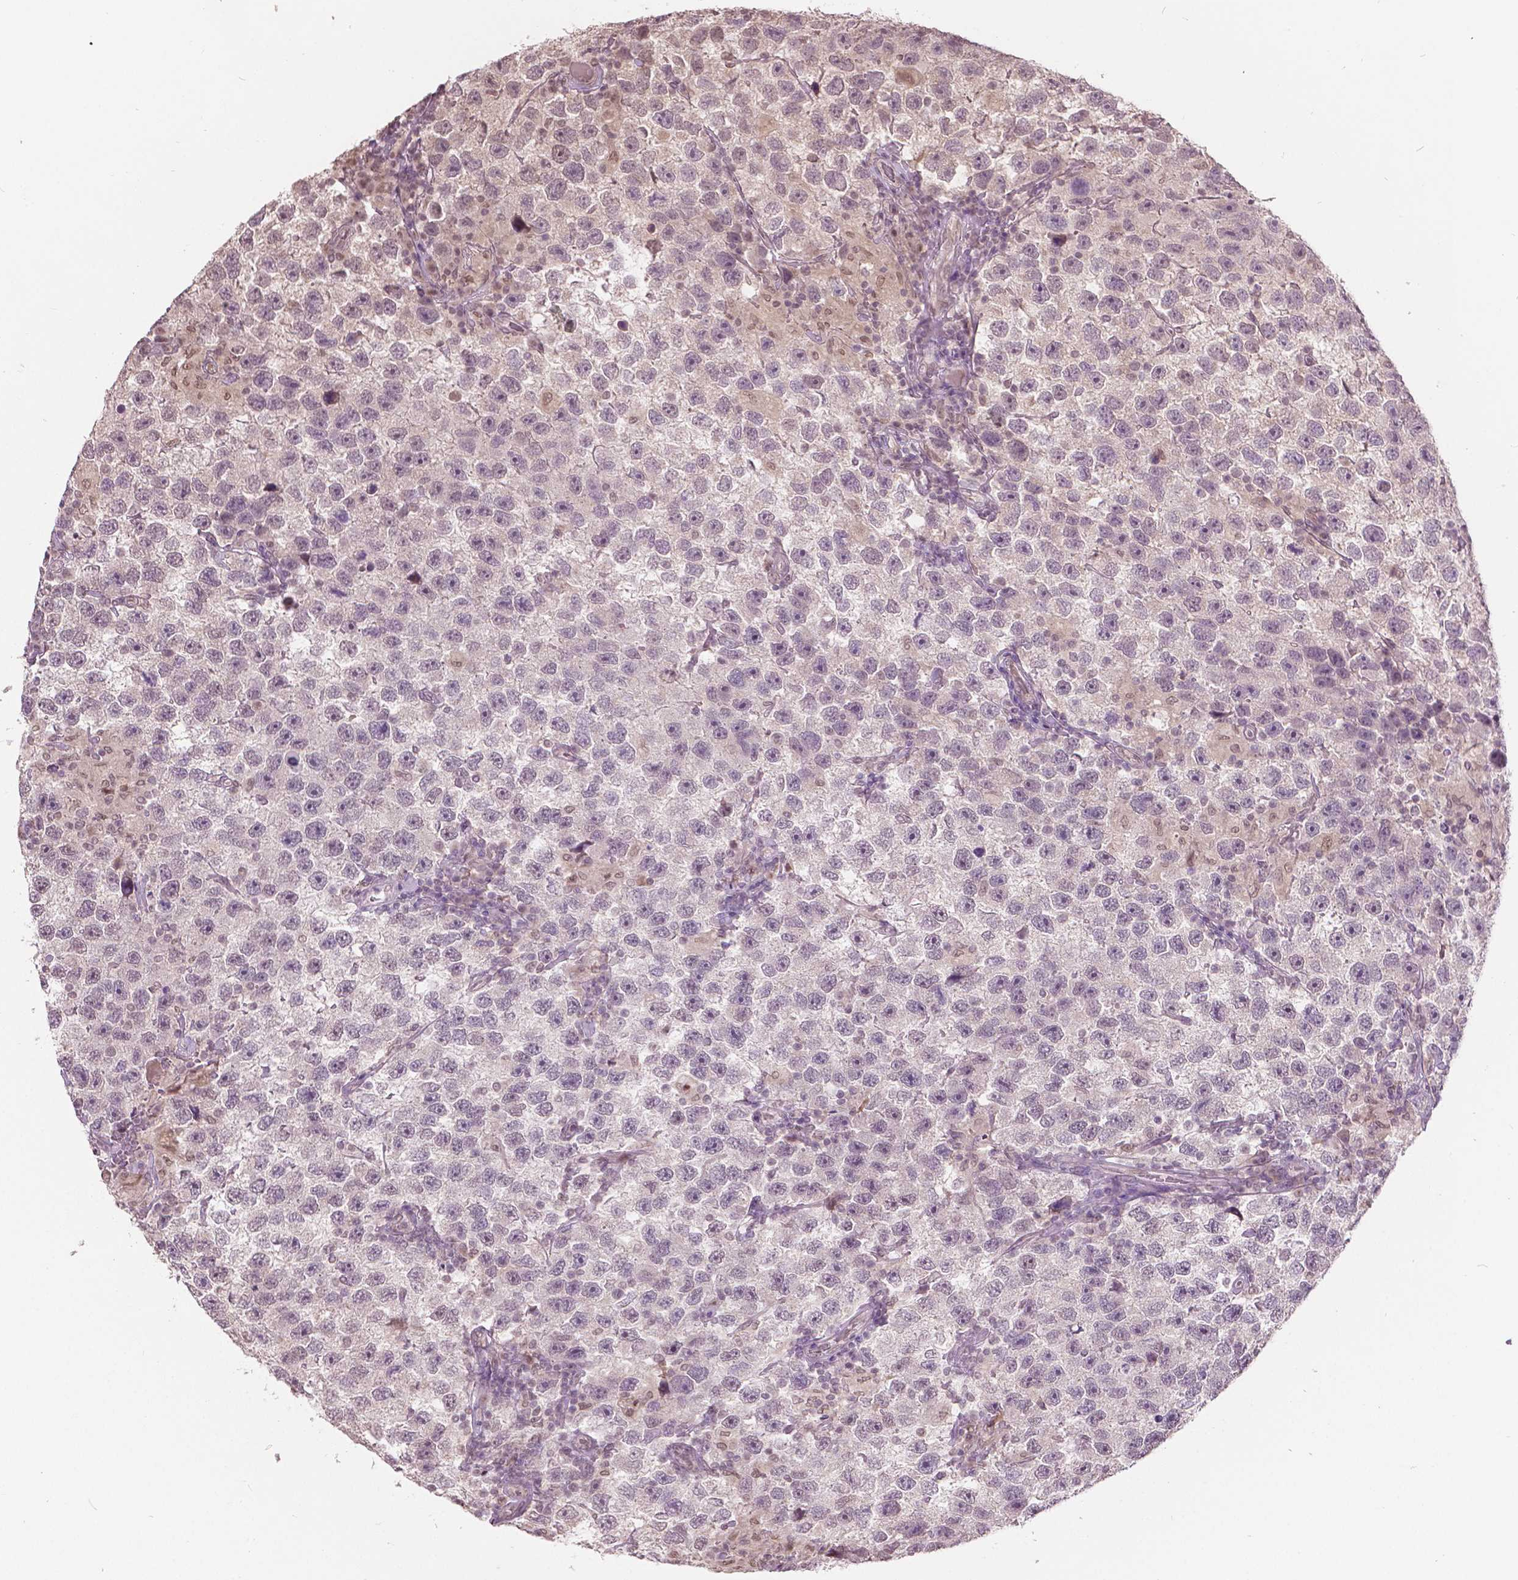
{"staining": {"intensity": "weak", "quantity": "<25%", "location": "nuclear"}, "tissue": "testis cancer", "cell_type": "Tumor cells", "image_type": "cancer", "snomed": [{"axis": "morphology", "description": "Seminoma, NOS"}, {"axis": "topography", "description": "Testis"}], "caption": "Image shows no significant protein positivity in tumor cells of testis cancer.", "gene": "HOXA10", "patient": {"sex": "male", "age": 26}}